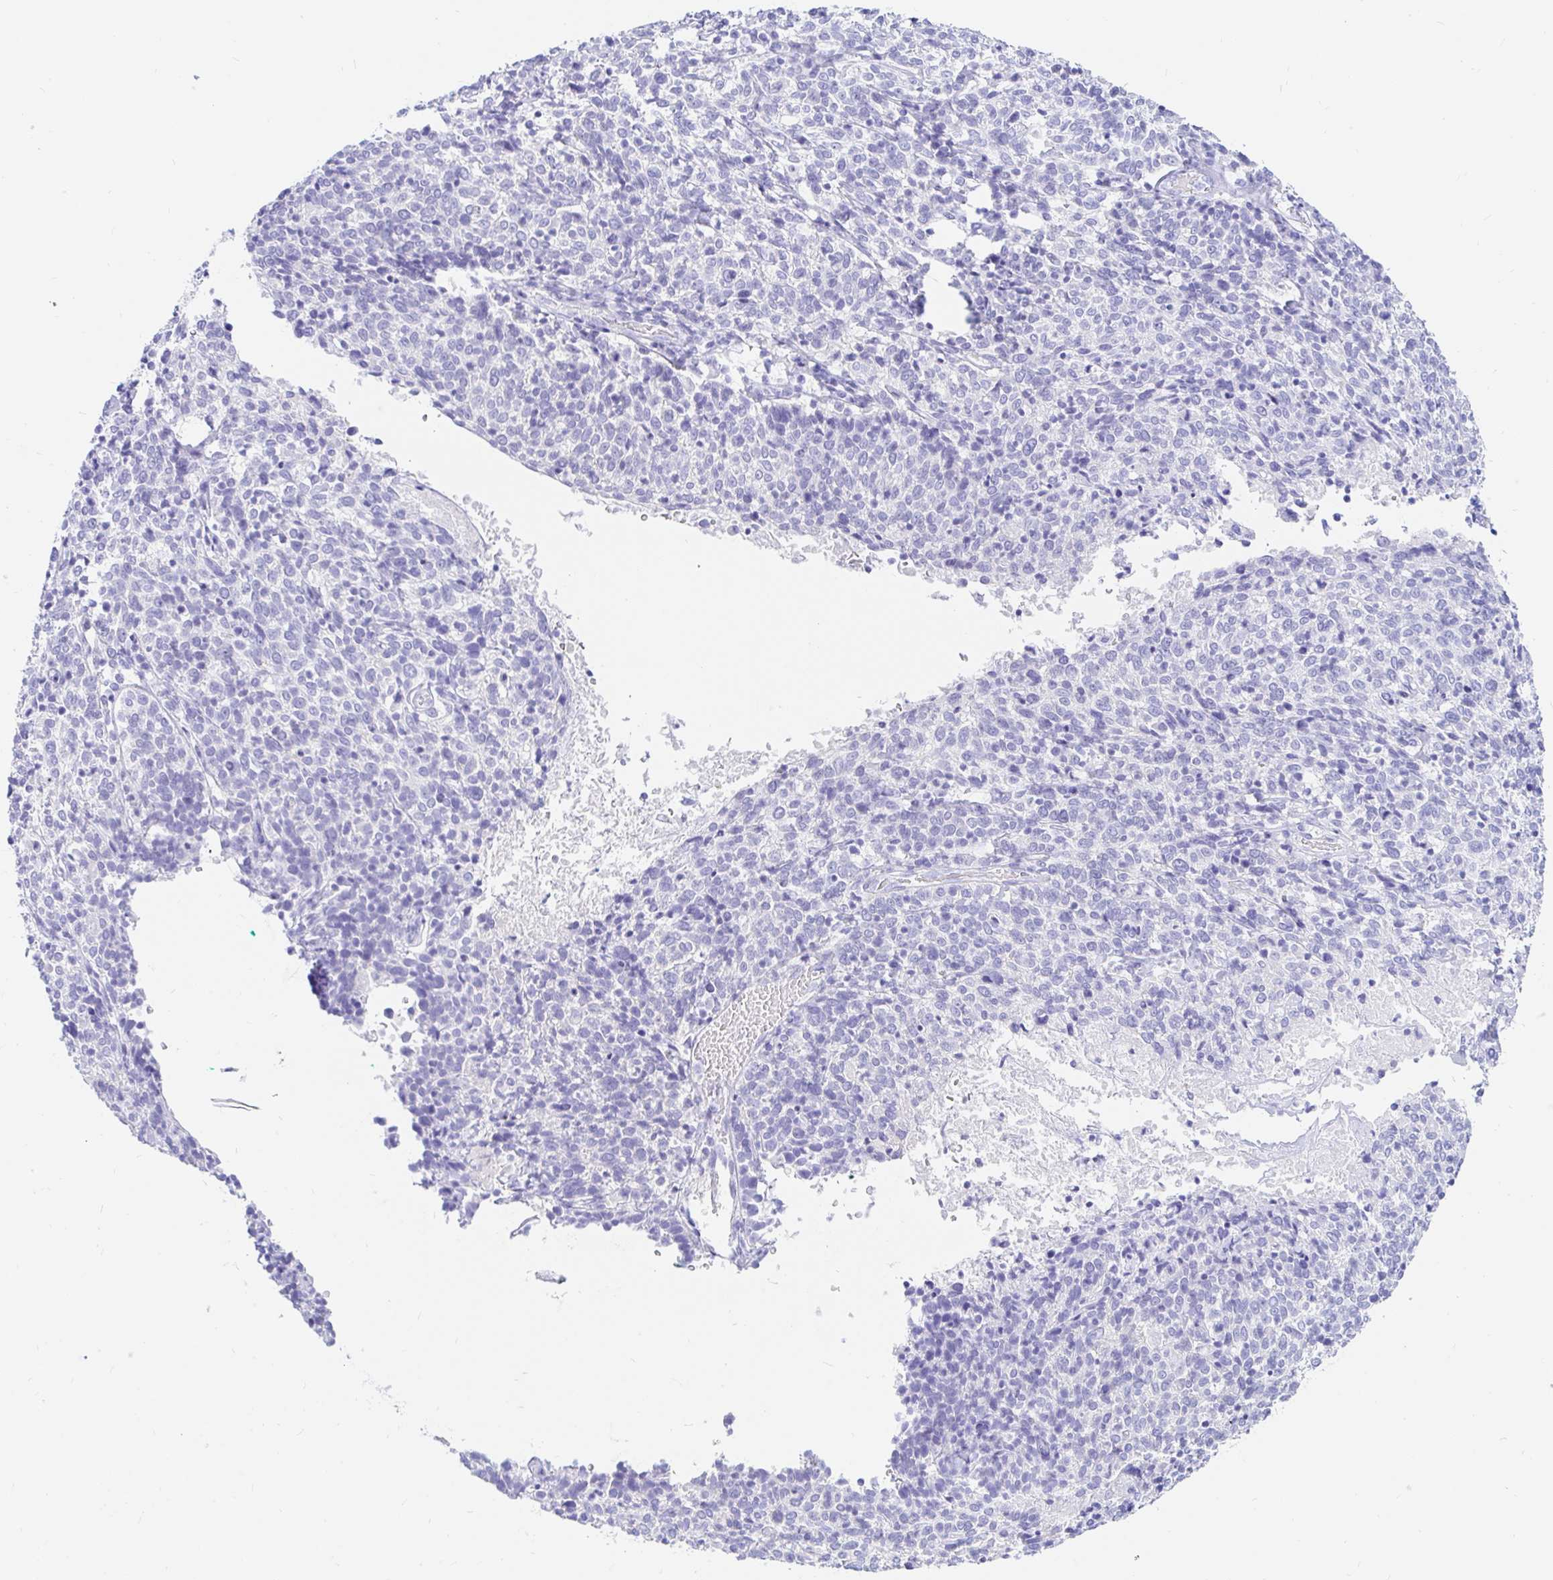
{"staining": {"intensity": "negative", "quantity": "none", "location": "none"}, "tissue": "cervical cancer", "cell_type": "Tumor cells", "image_type": "cancer", "snomed": [{"axis": "morphology", "description": "Squamous cell carcinoma, NOS"}, {"axis": "topography", "description": "Cervix"}], "caption": "High power microscopy micrograph of an immunohistochemistry (IHC) photomicrograph of cervical squamous cell carcinoma, revealing no significant positivity in tumor cells.", "gene": "PPP1R1B", "patient": {"sex": "female", "age": 46}}